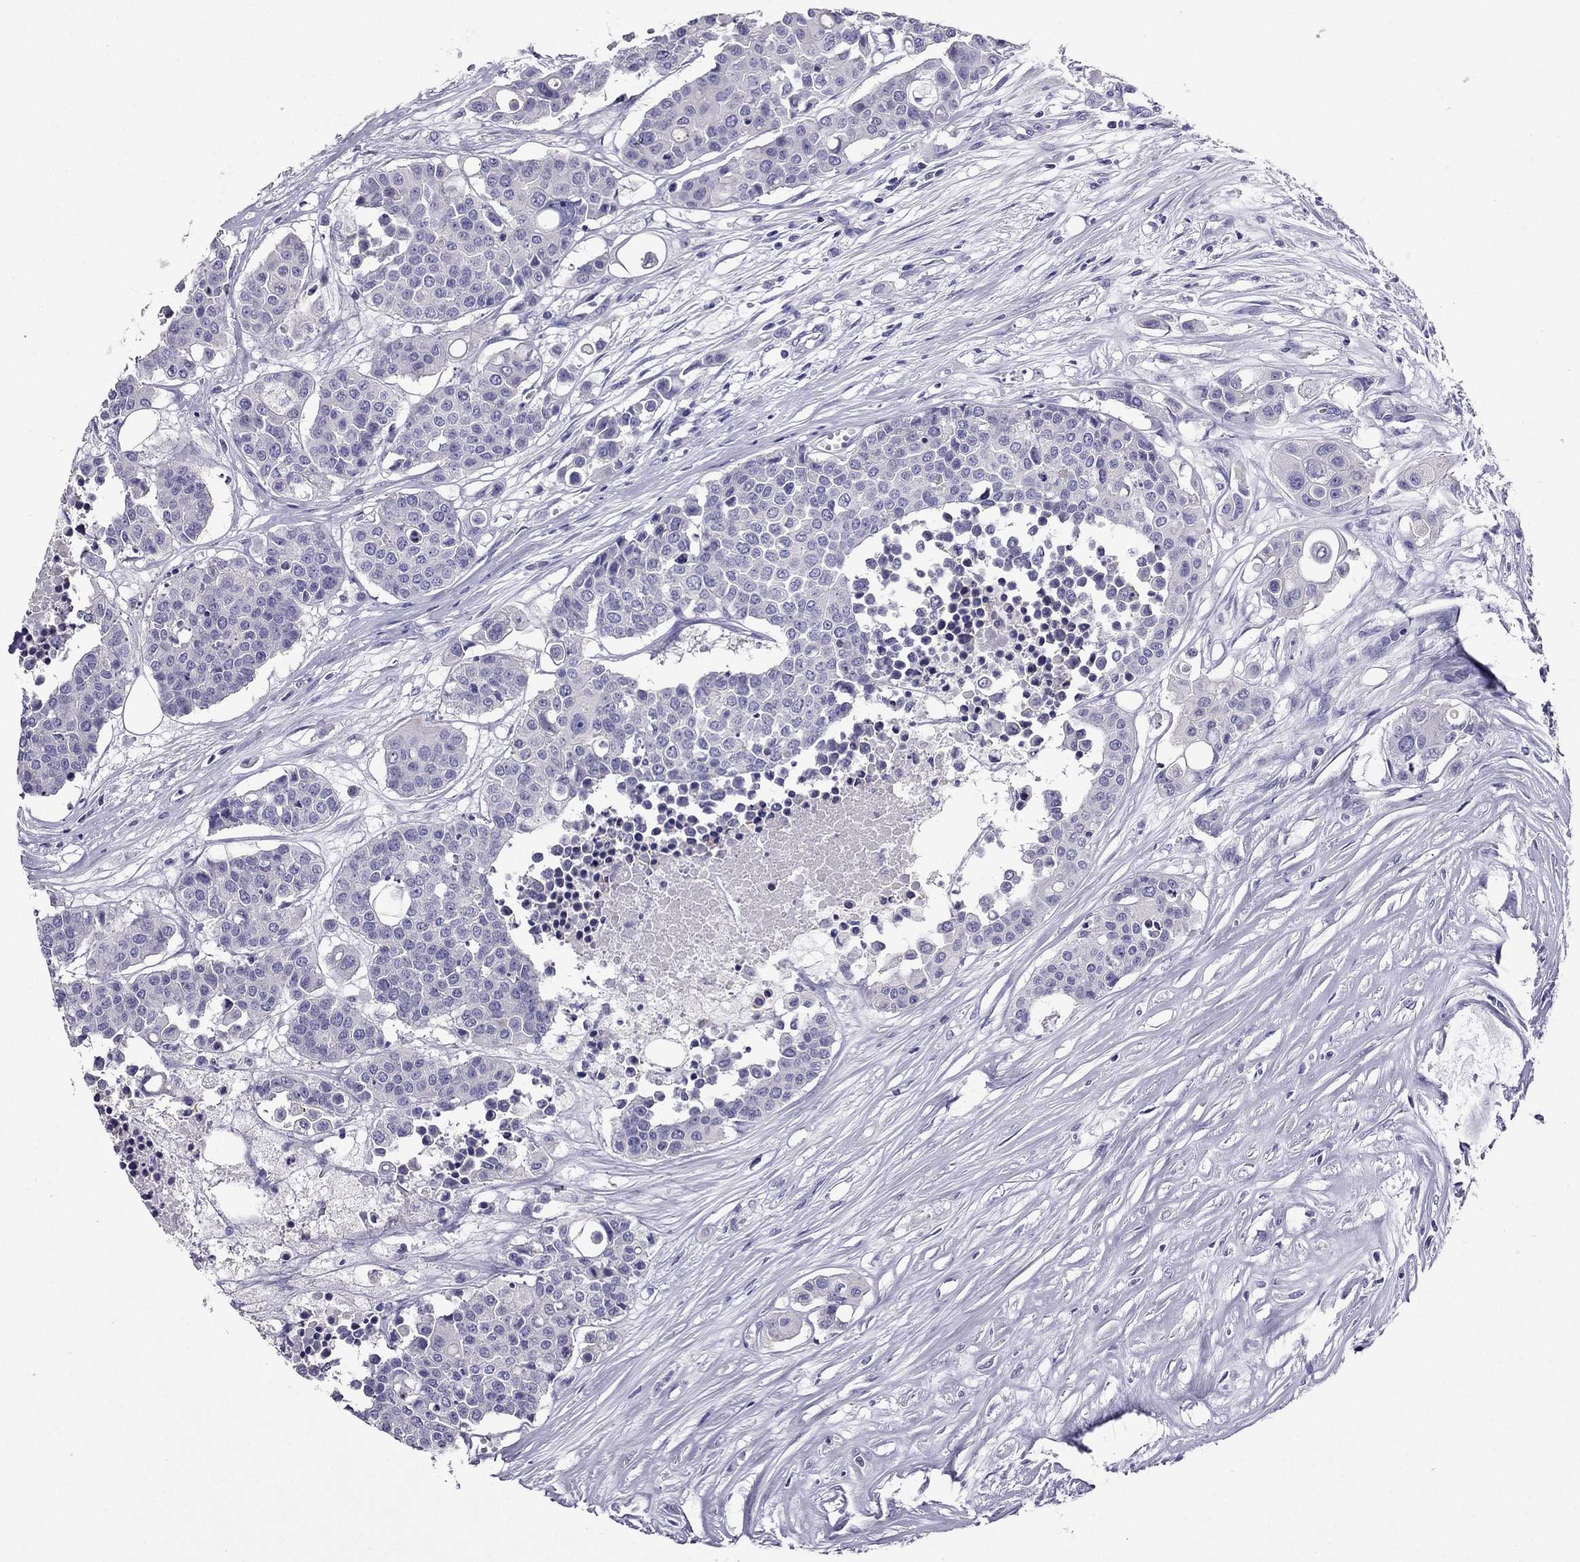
{"staining": {"intensity": "negative", "quantity": "none", "location": "none"}, "tissue": "carcinoid", "cell_type": "Tumor cells", "image_type": "cancer", "snomed": [{"axis": "morphology", "description": "Carcinoid, malignant, NOS"}, {"axis": "topography", "description": "Colon"}], "caption": "DAB (3,3'-diaminobenzidine) immunohistochemical staining of carcinoid reveals no significant positivity in tumor cells.", "gene": "ZNF541", "patient": {"sex": "male", "age": 81}}